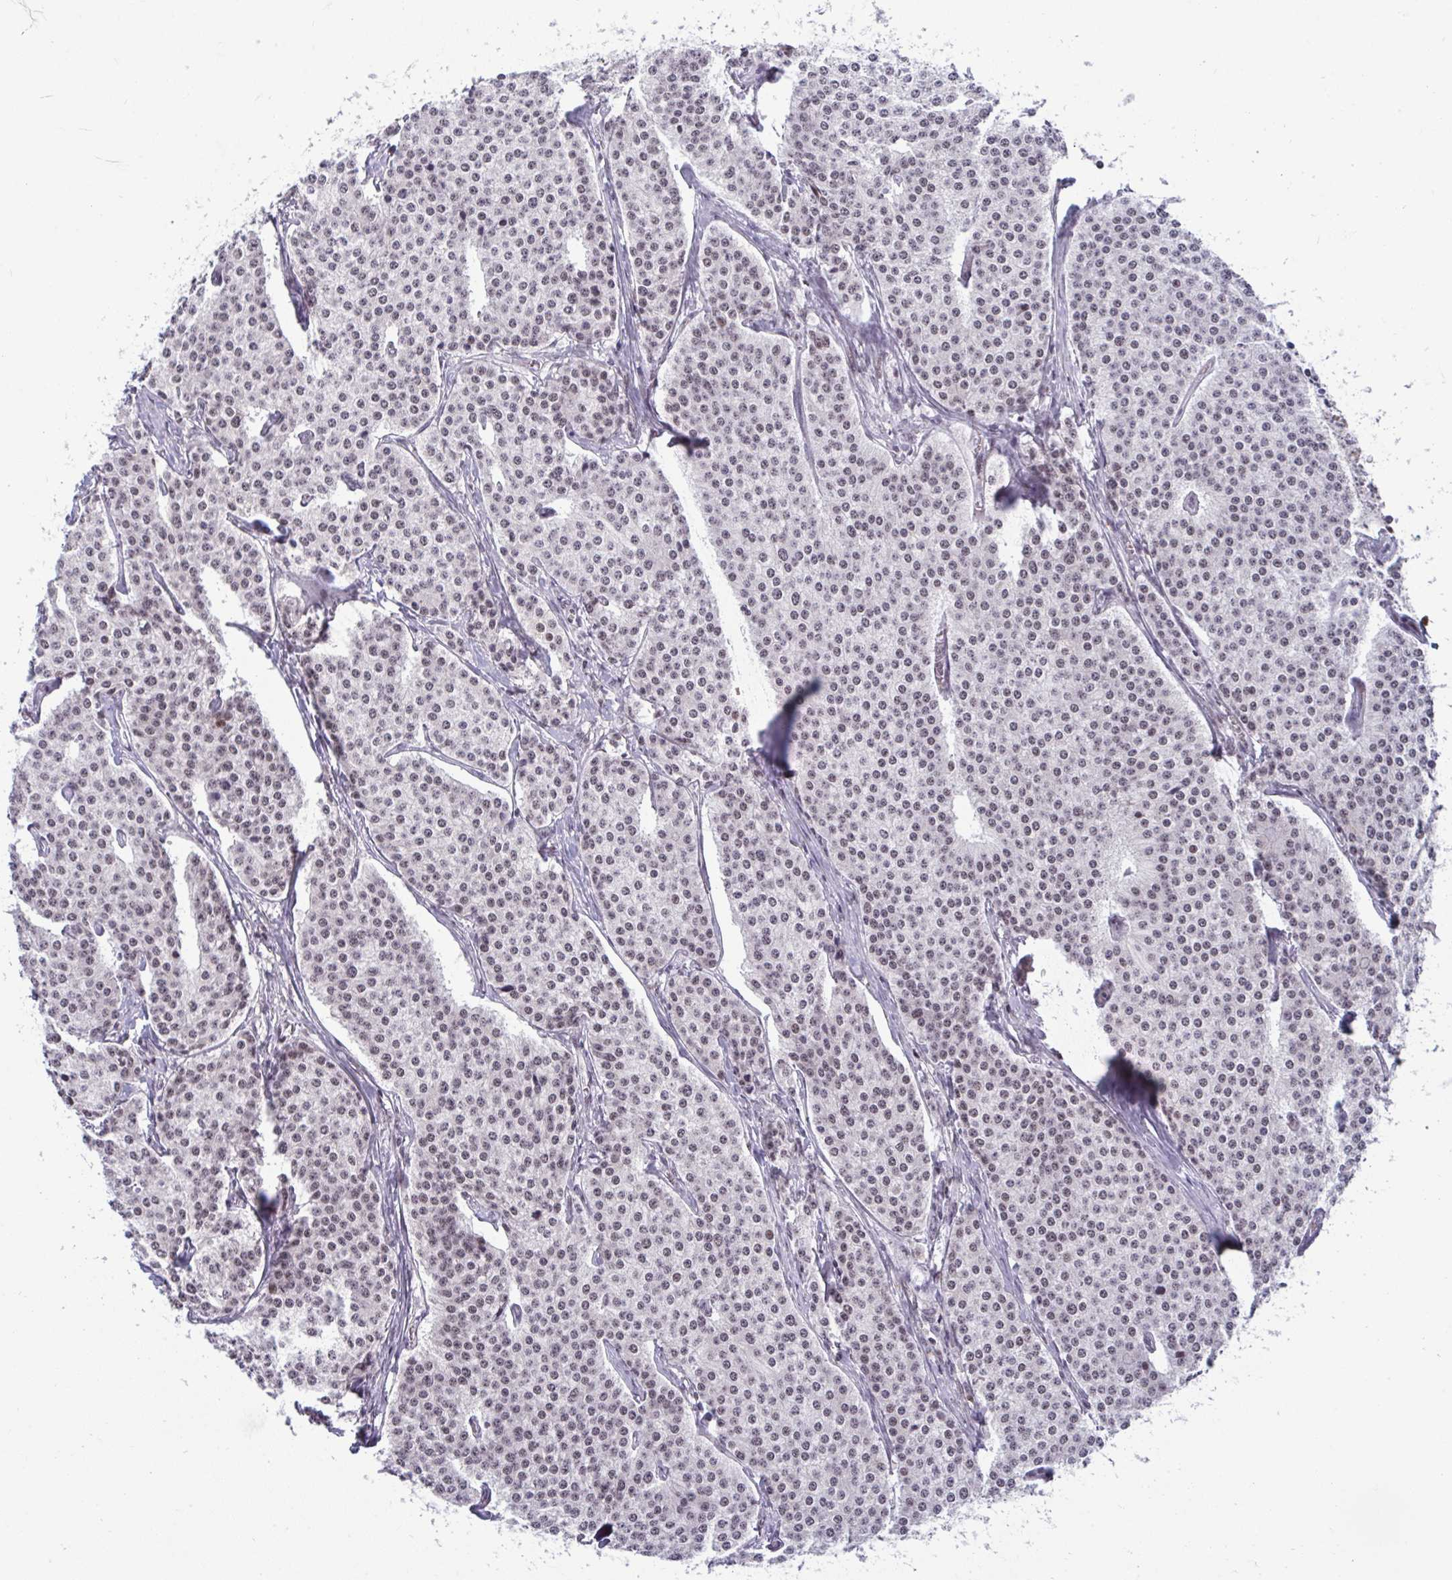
{"staining": {"intensity": "moderate", "quantity": "<25%", "location": "nuclear"}, "tissue": "carcinoid", "cell_type": "Tumor cells", "image_type": "cancer", "snomed": [{"axis": "morphology", "description": "Carcinoid, malignant, NOS"}, {"axis": "topography", "description": "Small intestine"}], "caption": "Malignant carcinoid stained with a brown dye reveals moderate nuclear positive positivity in approximately <25% of tumor cells.", "gene": "WBP11", "patient": {"sex": "female", "age": 64}}